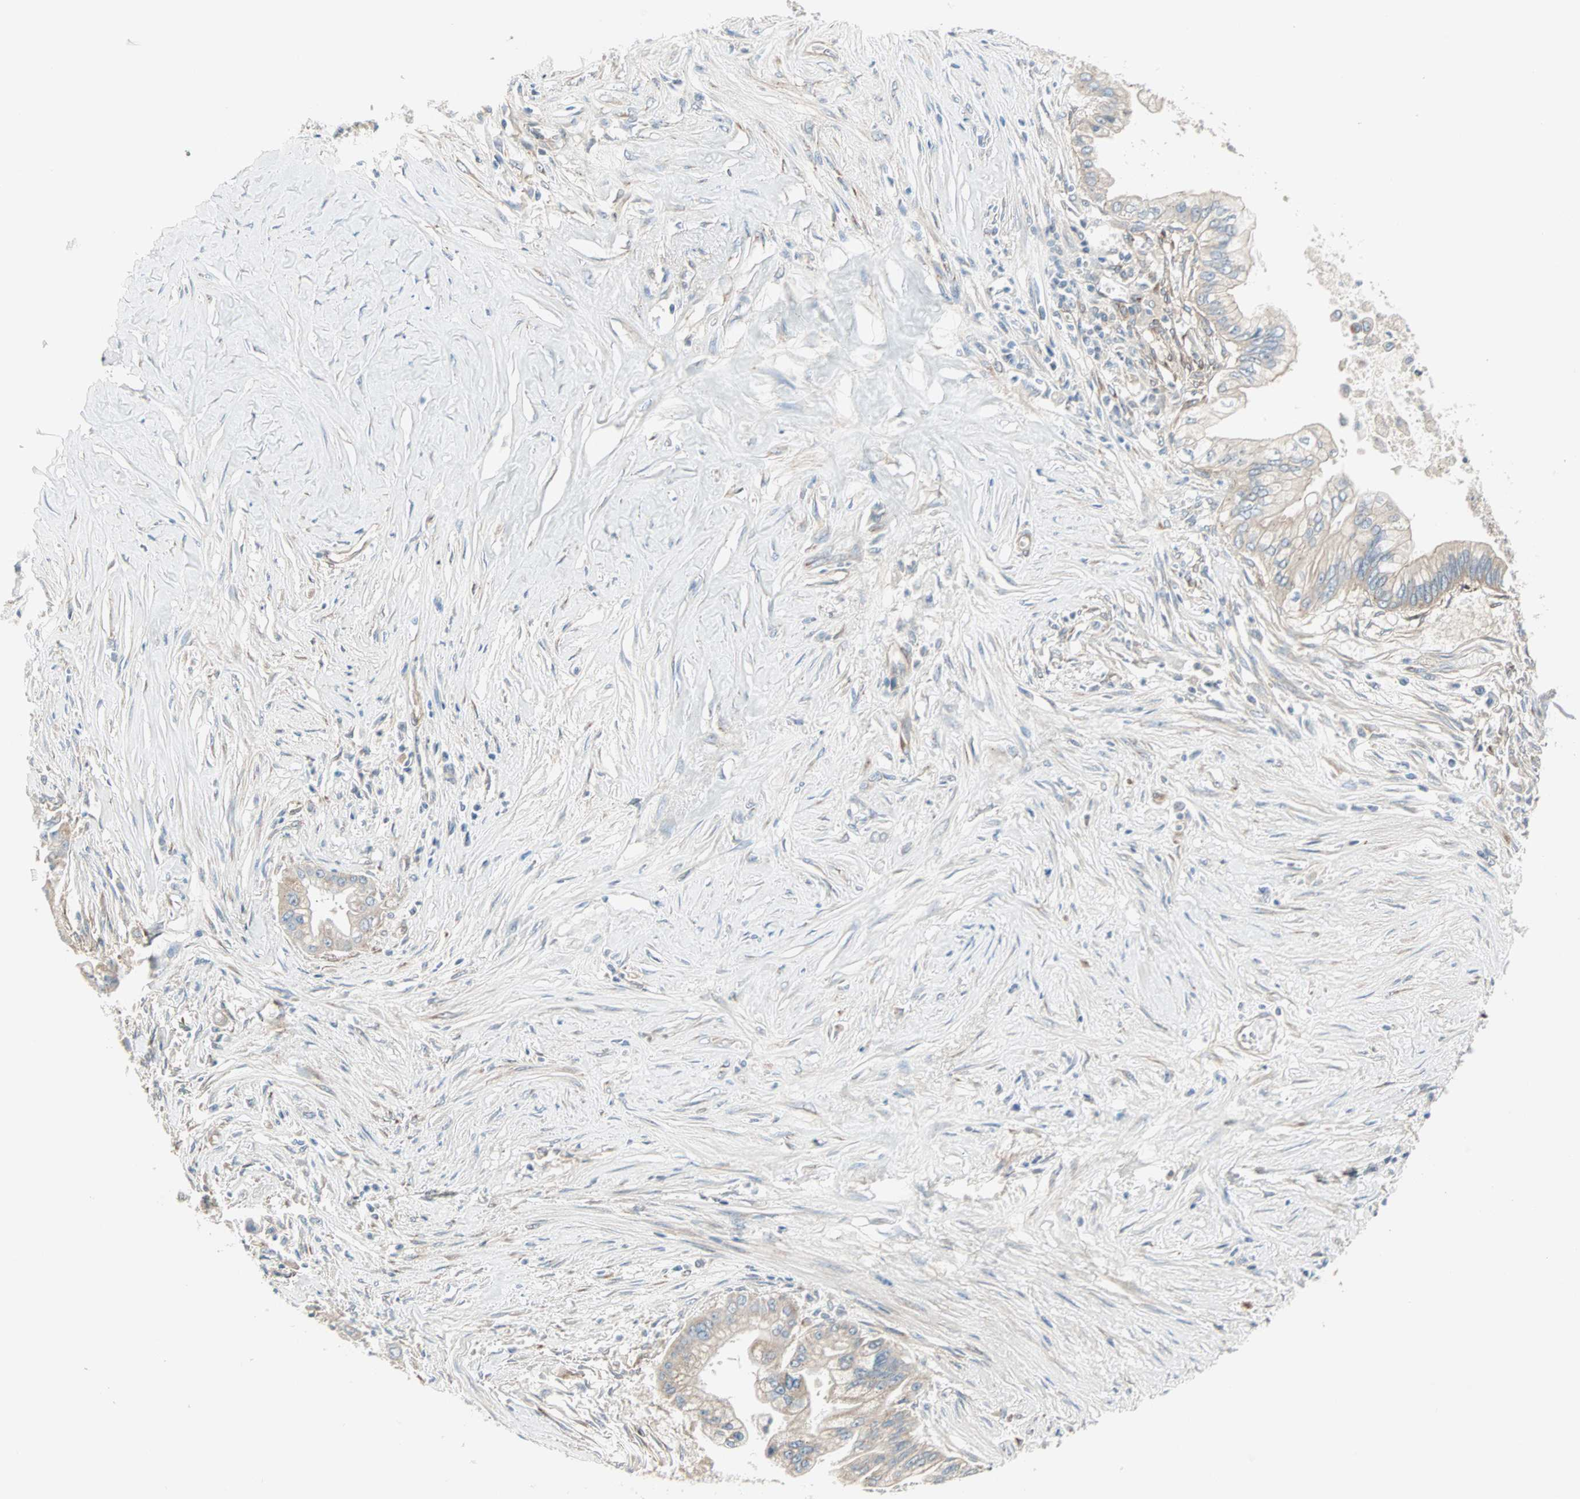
{"staining": {"intensity": "weak", "quantity": "25%-75%", "location": "cytoplasmic/membranous"}, "tissue": "pancreatic cancer", "cell_type": "Tumor cells", "image_type": "cancer", "snomed": [{"axis": "morphology", "description": "Adenocarcinoma, NOS"}, {"axis": "topography", "description": "Pancreas"}], "caption": "Weak cytoplasmic/membranous protein positivity is present in approximately 25%-75% of tumor cells in pancreatic cancer.", "gene": "PDE8A", "patient": {"sex": "male", "age": 59}}